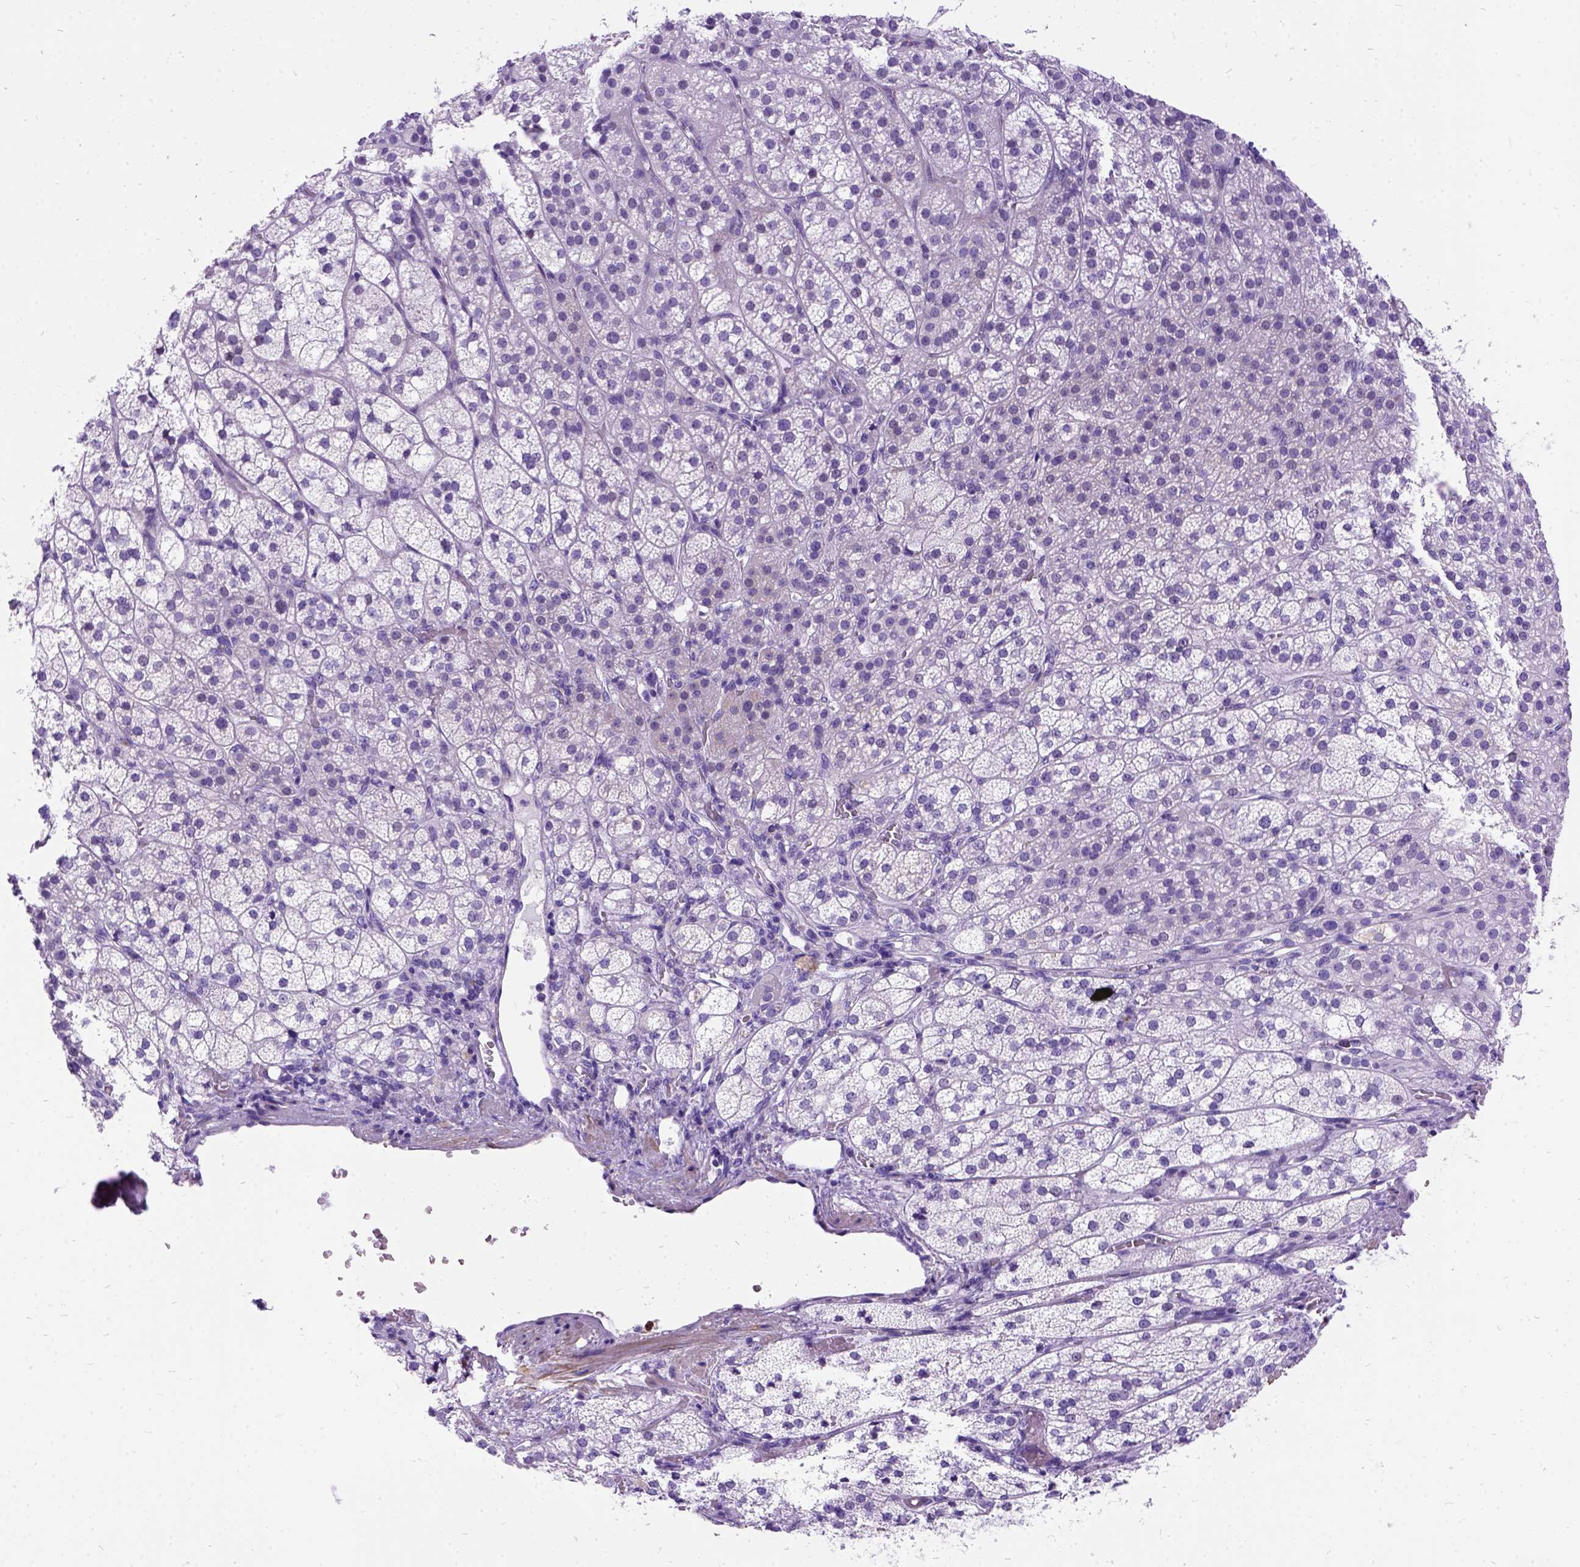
{"staining": {"intensity": "negative", "quantity": "none", "location": "none"}, "tissue": "adrenal gland", "cell_type": "Glandular cells", "image_type": "normal", "snomed": [{"axis": "morphology", "description": "Normal tissue, NOS"}, {"axis": "topography", "description": "Adrenal gland"}], "caption": "Normal adrenal gland was stained to show a protein in brown. There is no significant expression in glandular cells.", "gene": "ENSG00000254979", "patient": {"sex": "female", "age": 60}}